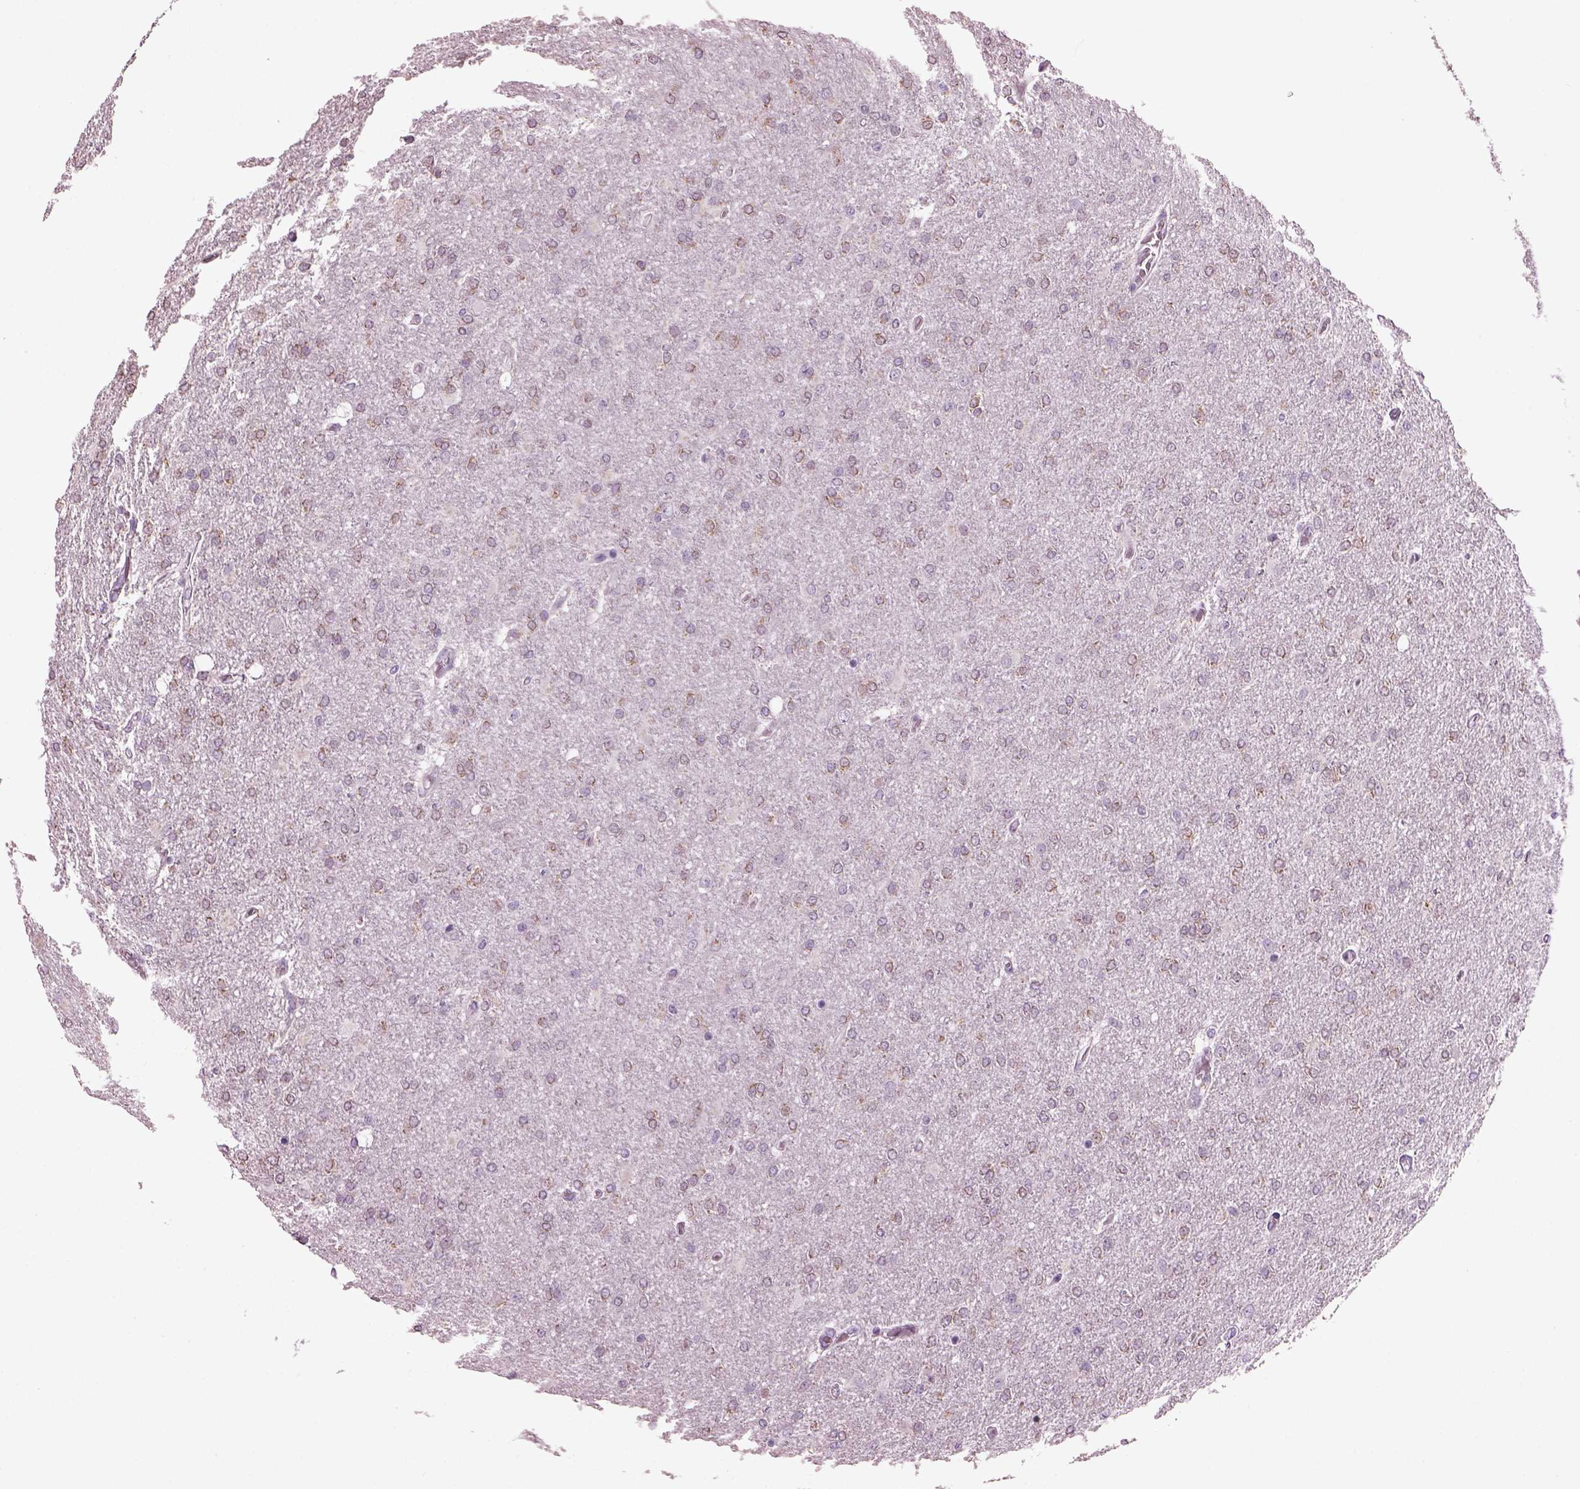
{"staining": {"intensity": "weak", "quantity": ">75%", "location": "cytoplasmic/membranous"}, "tissue": "glioma", "cell_type": "Tumor cells", "image_type": "cancer", "snomed": [{"axis": "morphology", "description": "Glioma, malignant, High grade"}, {"axis": "topography", "description": "Cerebral cortex"}], "caption": "Human high-grade glioma (malignant) stained for a protein (brown) exhibits weak cytoplasmic/membranous positive staining in about >75% of tumor cells.", "gene": "PRR9", "patient": {"sex": "male", "age": 70}}